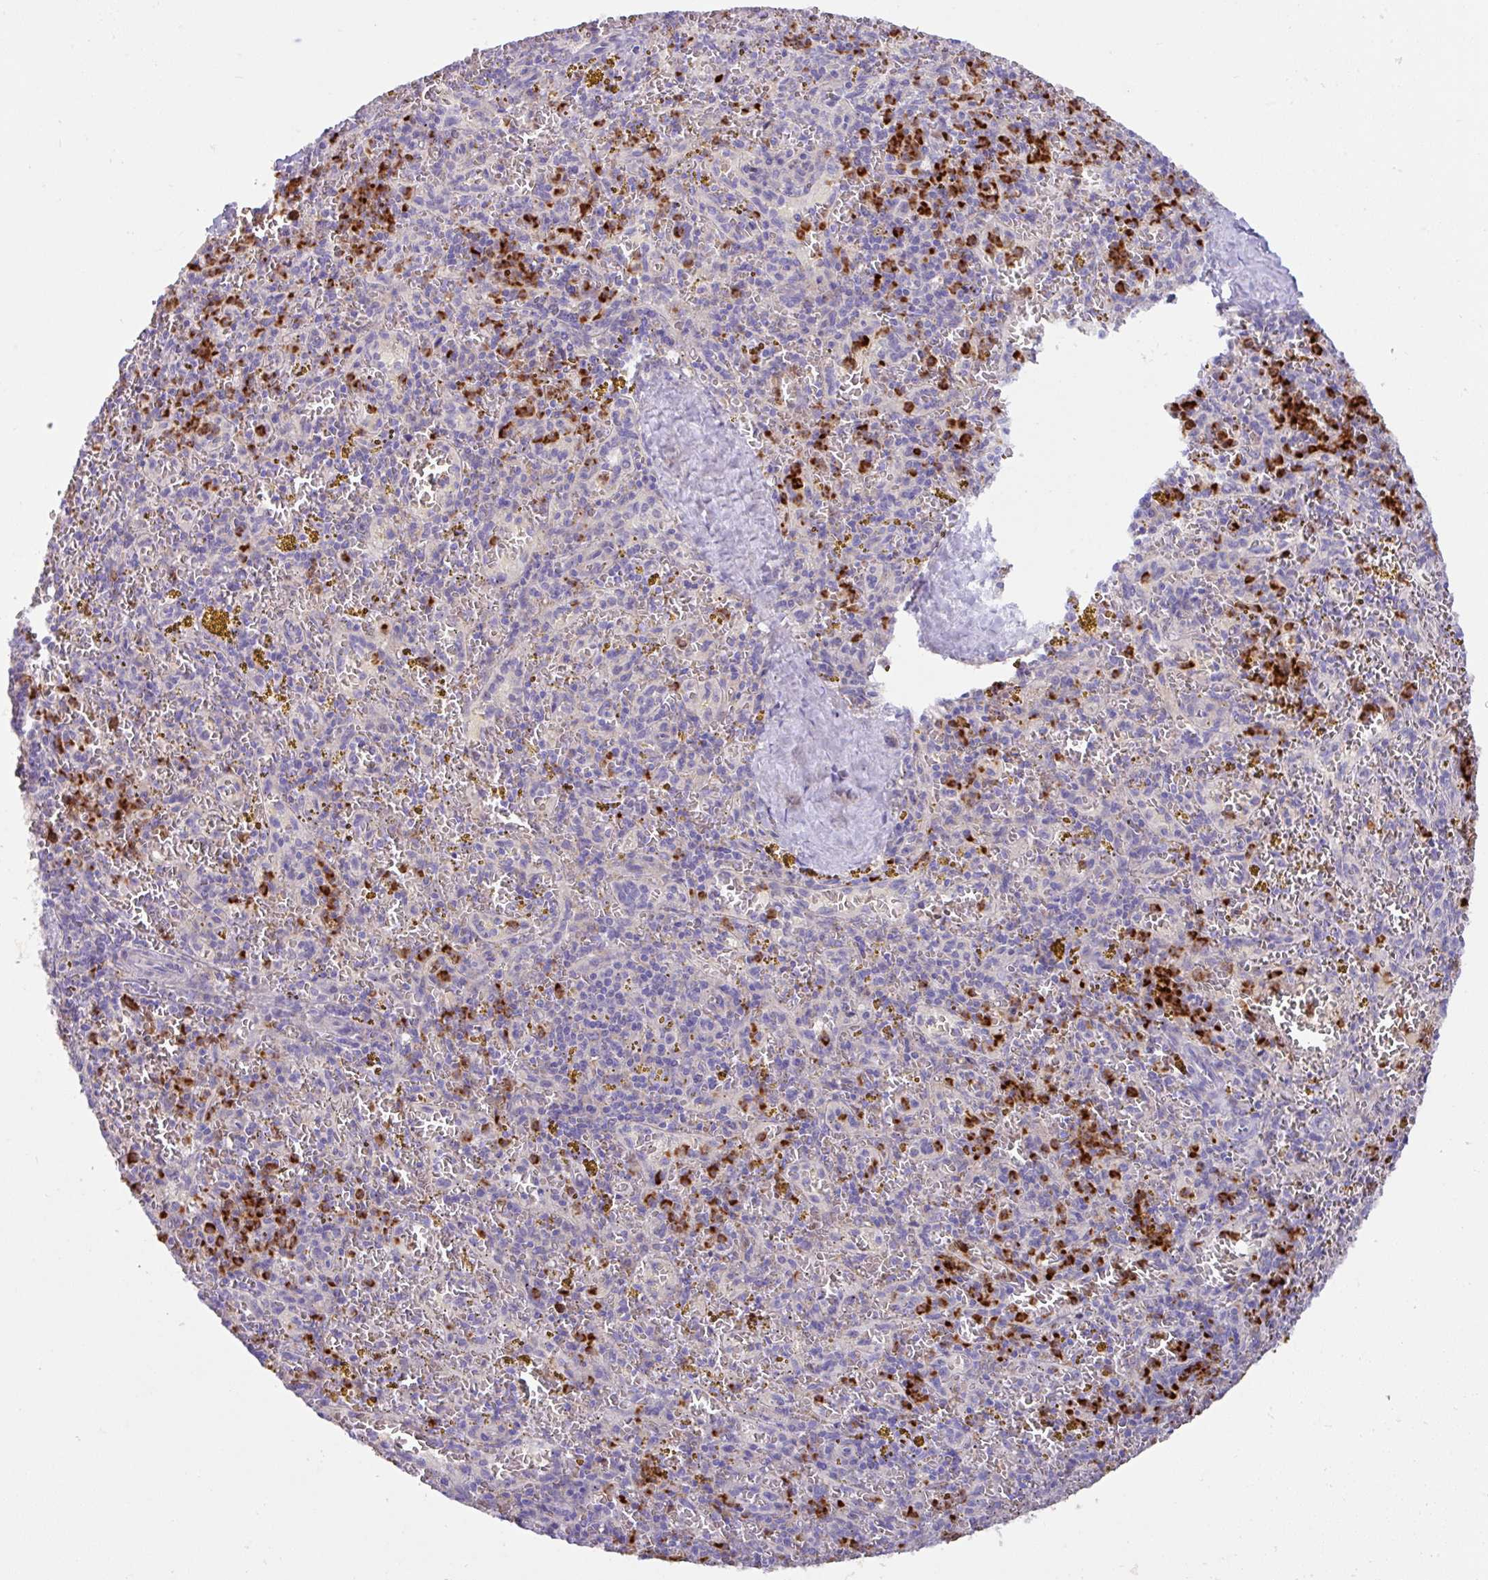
{"staining": {"intensity": "strong", "quantity": "25%-75%", "location": "cytoplasmic/membranous"}, "tissue": "spleen", "cell_type": "Cells in red pulp", "image_type": "normal", "snomed": [{"axis": "morphology", "description": "Normal tissue, NOS"}, {"axis": "topography", "description": "Spleen"}], "caption": "DAB immunohistochemical staining of normal spleen shows strong cytoplasmic/membranous protein positivity in about 25%-75% of cells in red pulp. (DAB IHC with brightfield microscopy, high magnification).", "gene": "CRISP3", "patient": {"sex": "male", "age": 57}}